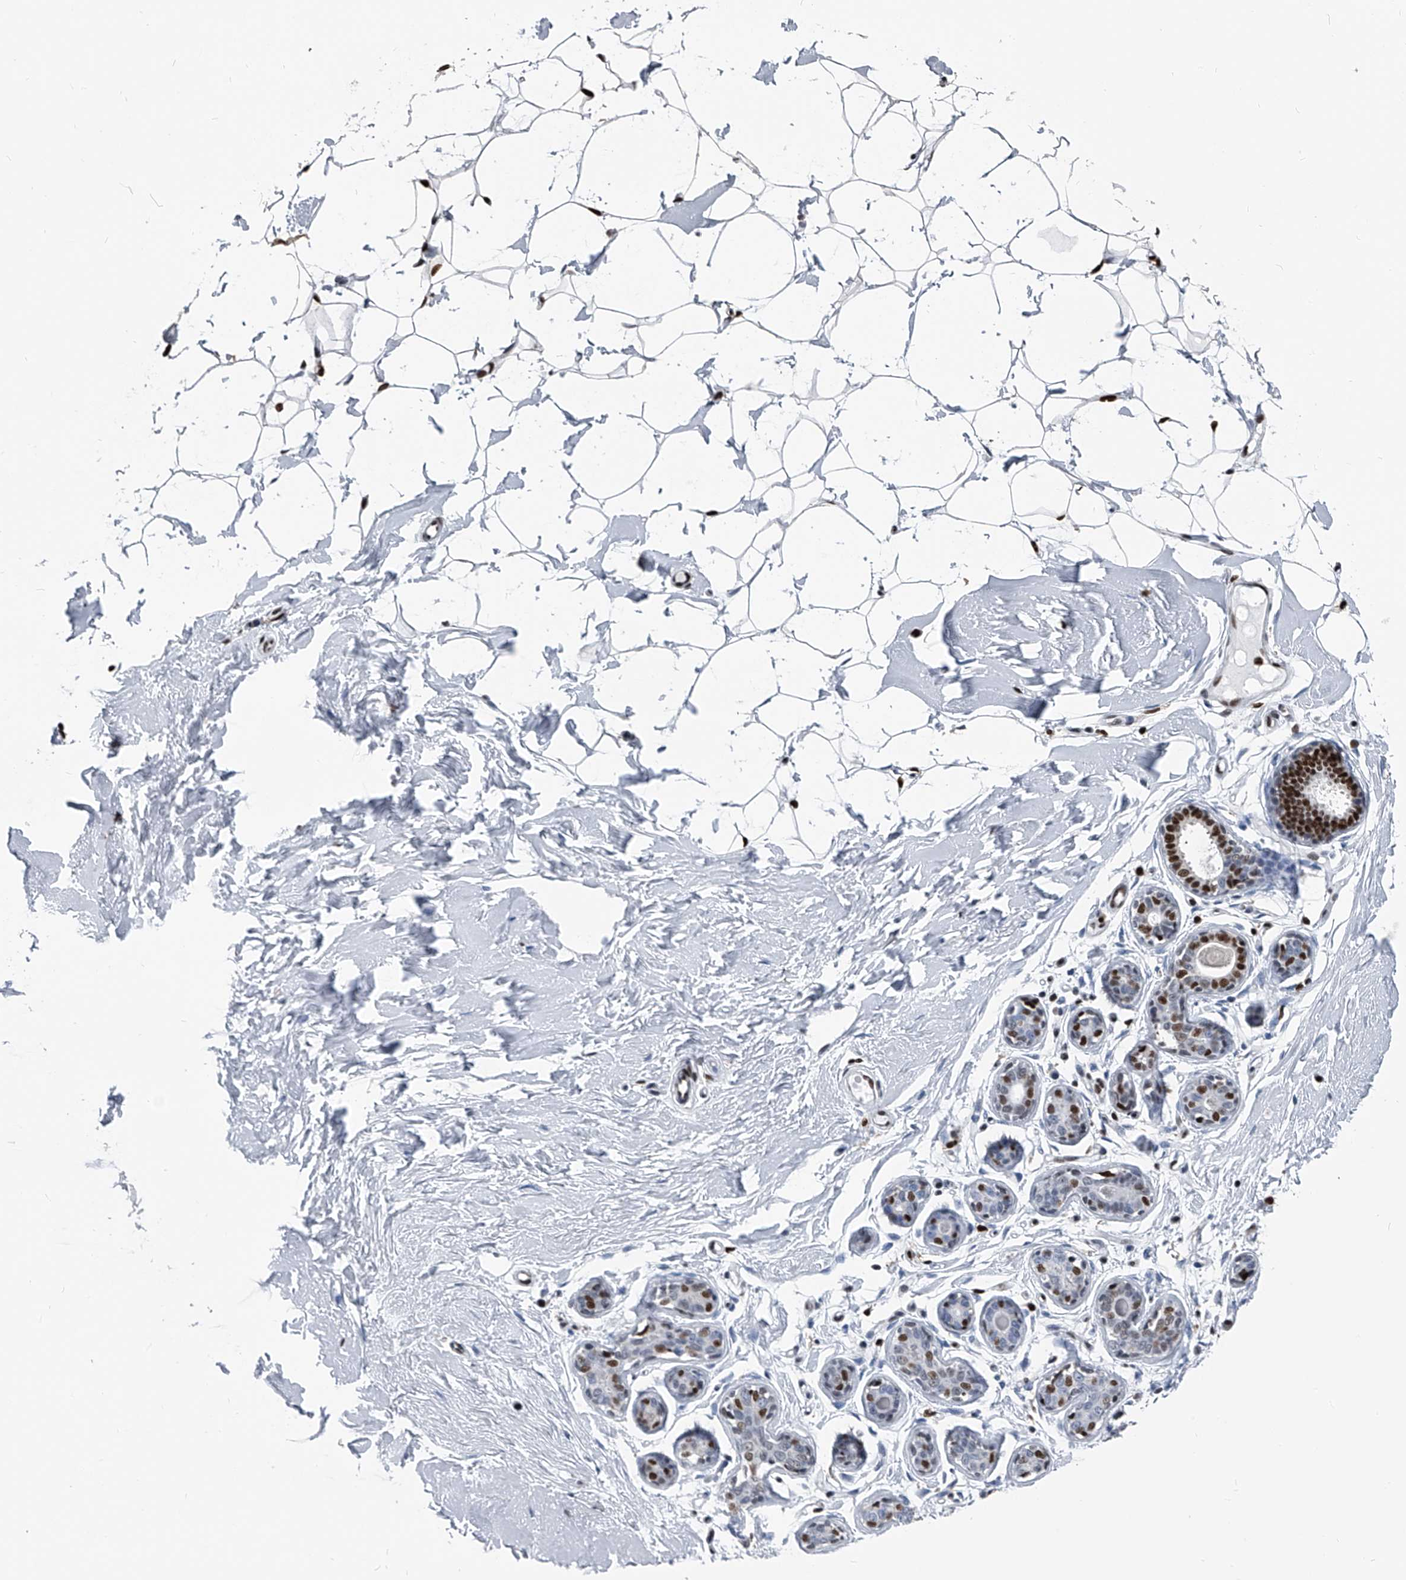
{"staining": {"intensity": "strong", "quantity": ">75%", "location": "nuclear"}, "tissue": "adipose tissue", "cell_type": "Adipocytes", "image_type": "normal", "snomed": [{"axis": "morphology", "description": "Normal tissue, NOS"}, {"axis": "topography", "description": "Breast"}], "caption": "Protein staining of benign adipose tissue displays strong nuclear expression in about >75% of adipocytes.", "gene": "FKBP5", "patient": {"sex": "female", "age": 23}}